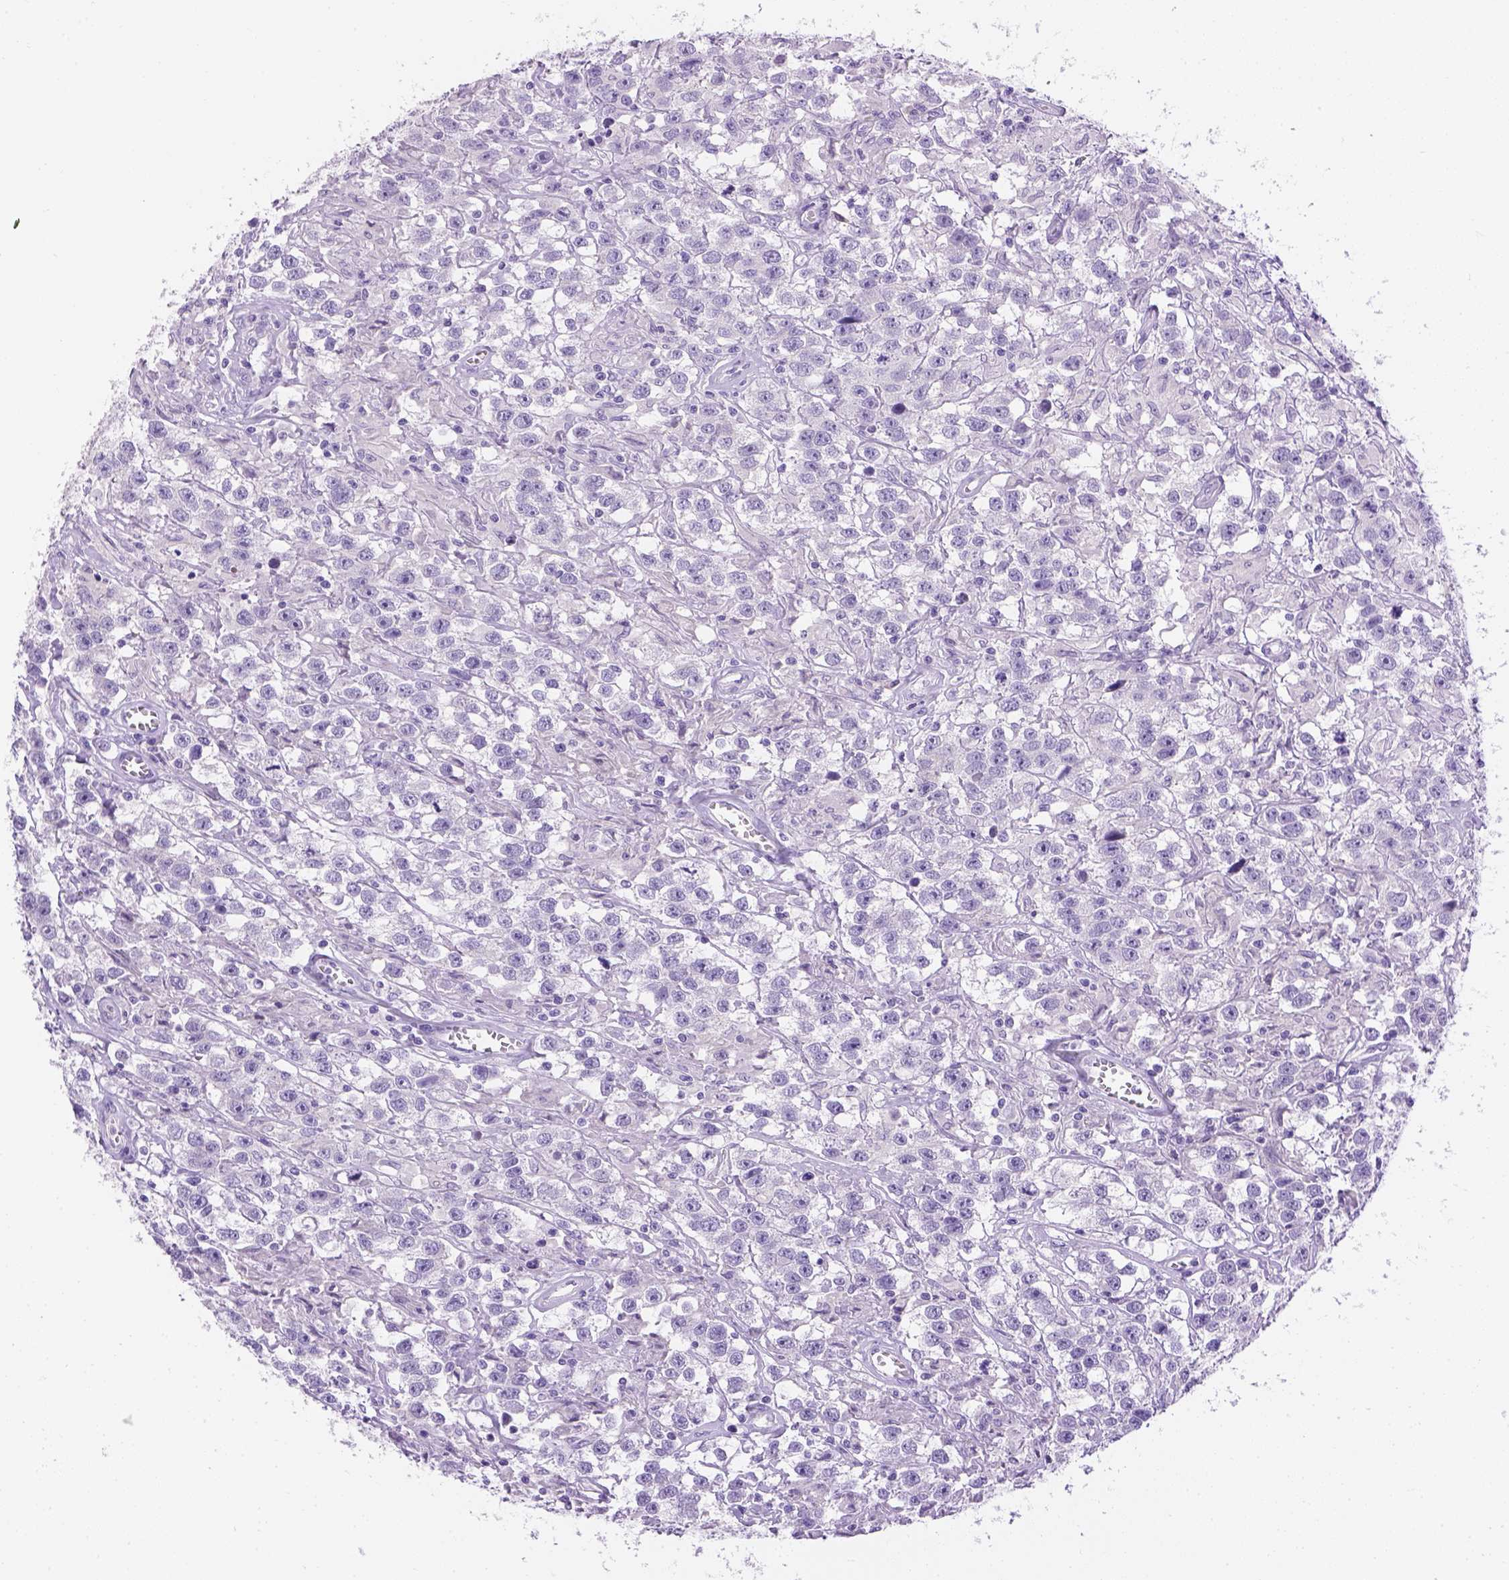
{"staining": {"intensity": "negative", "quantity": "none", "location": "none"}, "tissue": "testis cancer", "cell_type": "Tumor cells", "image_type": "cancer", "snomed": [{"axis": "morphology", "description": "Seminoma, NOS"}, {"axis": "topography", "description": "Testis"}], "caption": "Testis cancer (seminoma) stained for a protein using immunohistochemistry exhibits no expression tumor cells.", "gene": "TMEM38A", "patient": {"sex": "male", "age": 43}}